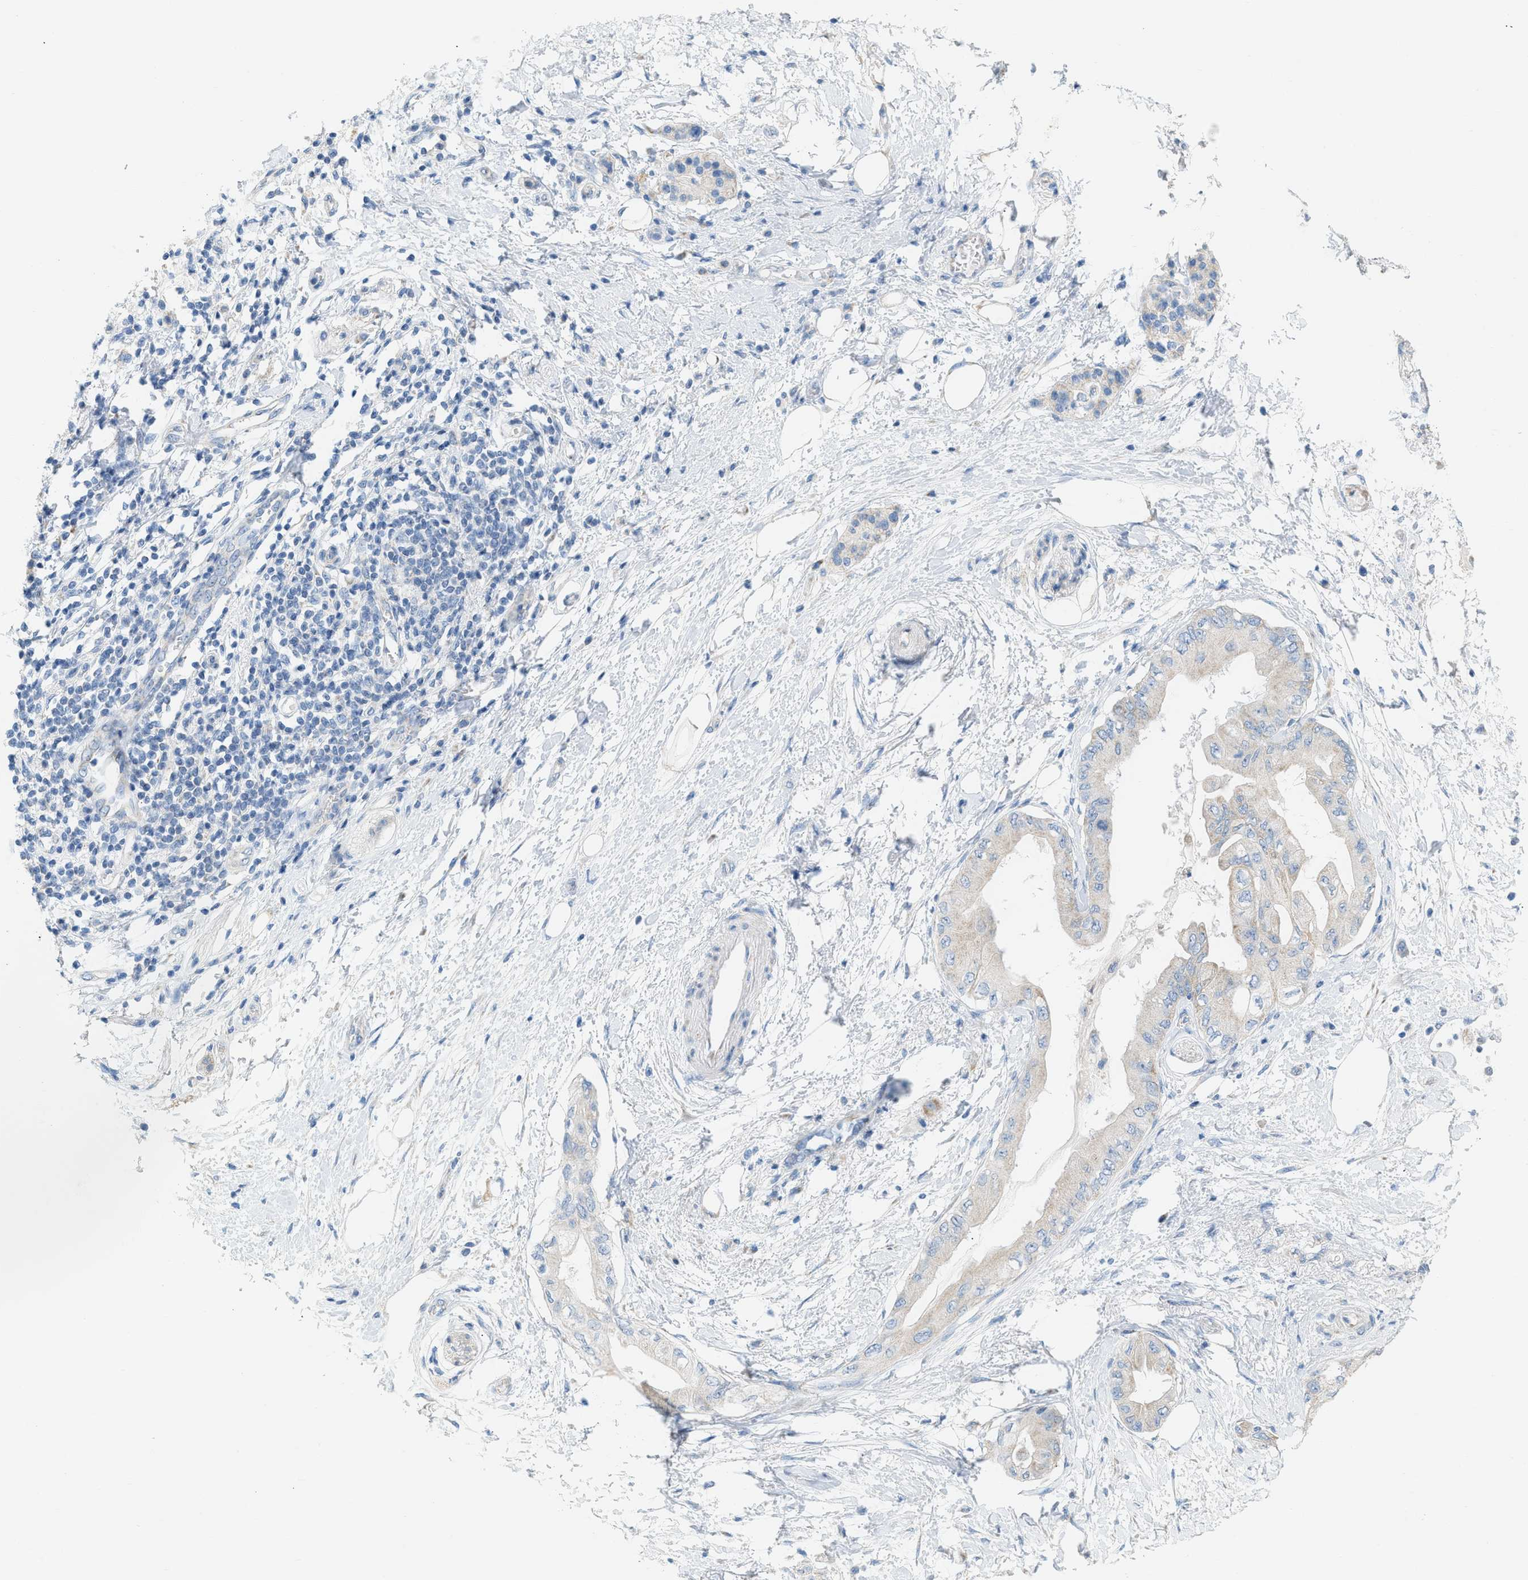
{"staining": {"intensity": "weak", "quantity": "<25%", "location": "cytoplasmic/membranous"}, "tissue": "pancreatic cancer", "cell_type": "Tumor cells", "image_type": "cancer", "snomed": [{"axis": "morphology", "description": "Normal tissue, NOS"}, {"axis": "morphology", "description": "Adenocarcinoma, NOS"}, {"axis": "topography", "description": "Pancreas"}, {"axis": "topography", "description": "Duodenum"}], "caption": "Tumor cells show no significant positivity in adenocarcinoma (pancreatic).", "gene": "NDUFS8", "patient": {"sex": "female", "age": 60}}